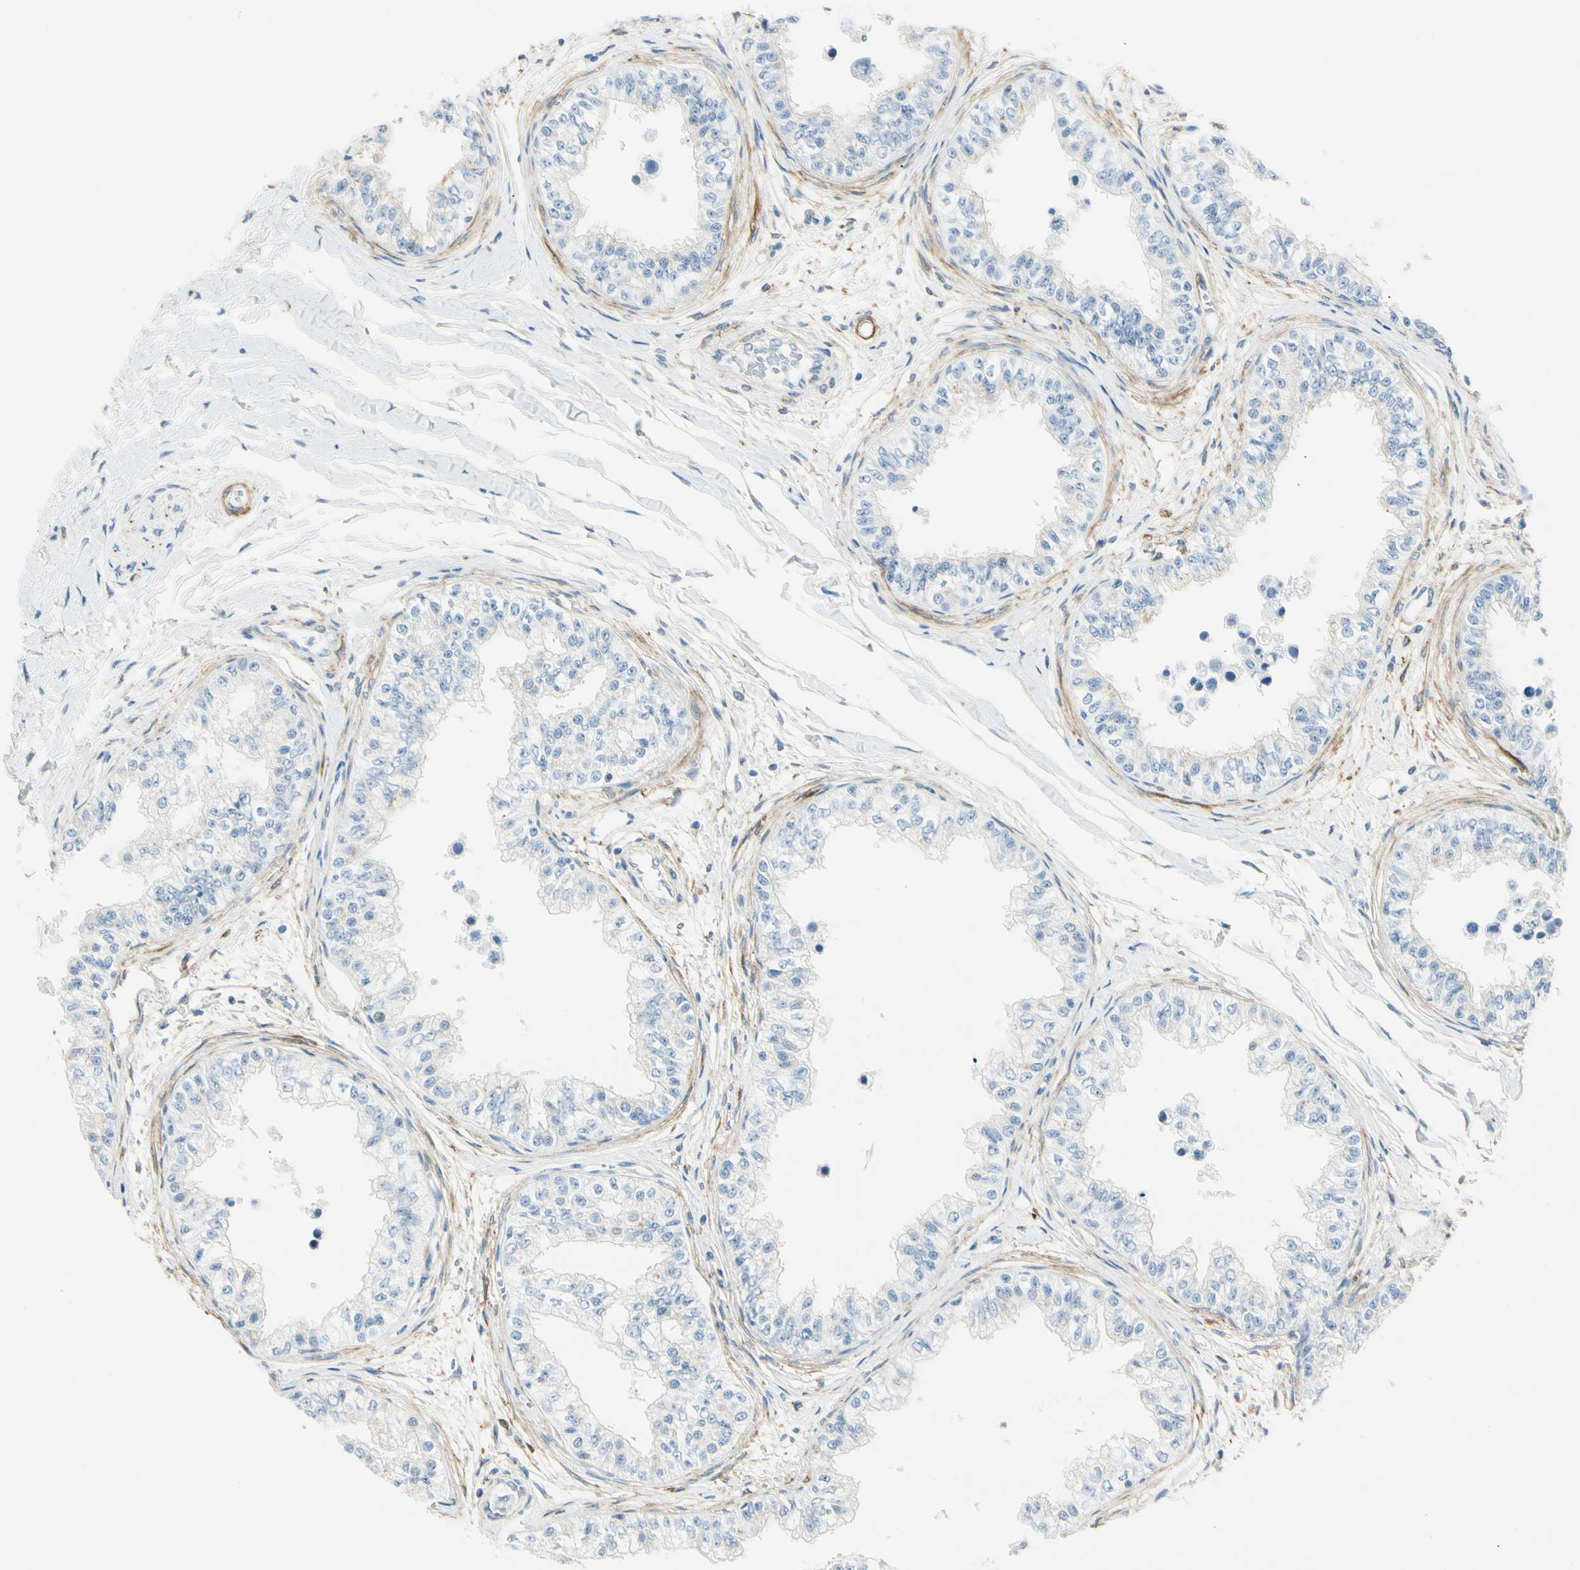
{"staining": {"intensity": "moderate", "quantity": "<25%", "location": "cytoplasmic/membranous"}, "tissue": "epididymis", "cell_type": "Glandular cells", "image_type": "normal", "snomed": [{"axis": "morphology", "description": "Normal tissue, NOS"}, {"axis": "morphology", "description": "Adenocarcinoma, metastatic, NOS"}, {"axis": "topography", "description": "Testis"}, {"axis": "topography", "description": "Epididymis"}], "caption": "Protein expression analysis of normal epididymis shows moderate cytoplasmic/membranous positivity in about <25% of glandular cells. (IHC, brightfield microscopy, high magnification).", "gene": "AMPH", "patient": {"sex": "male", "age": 26}}